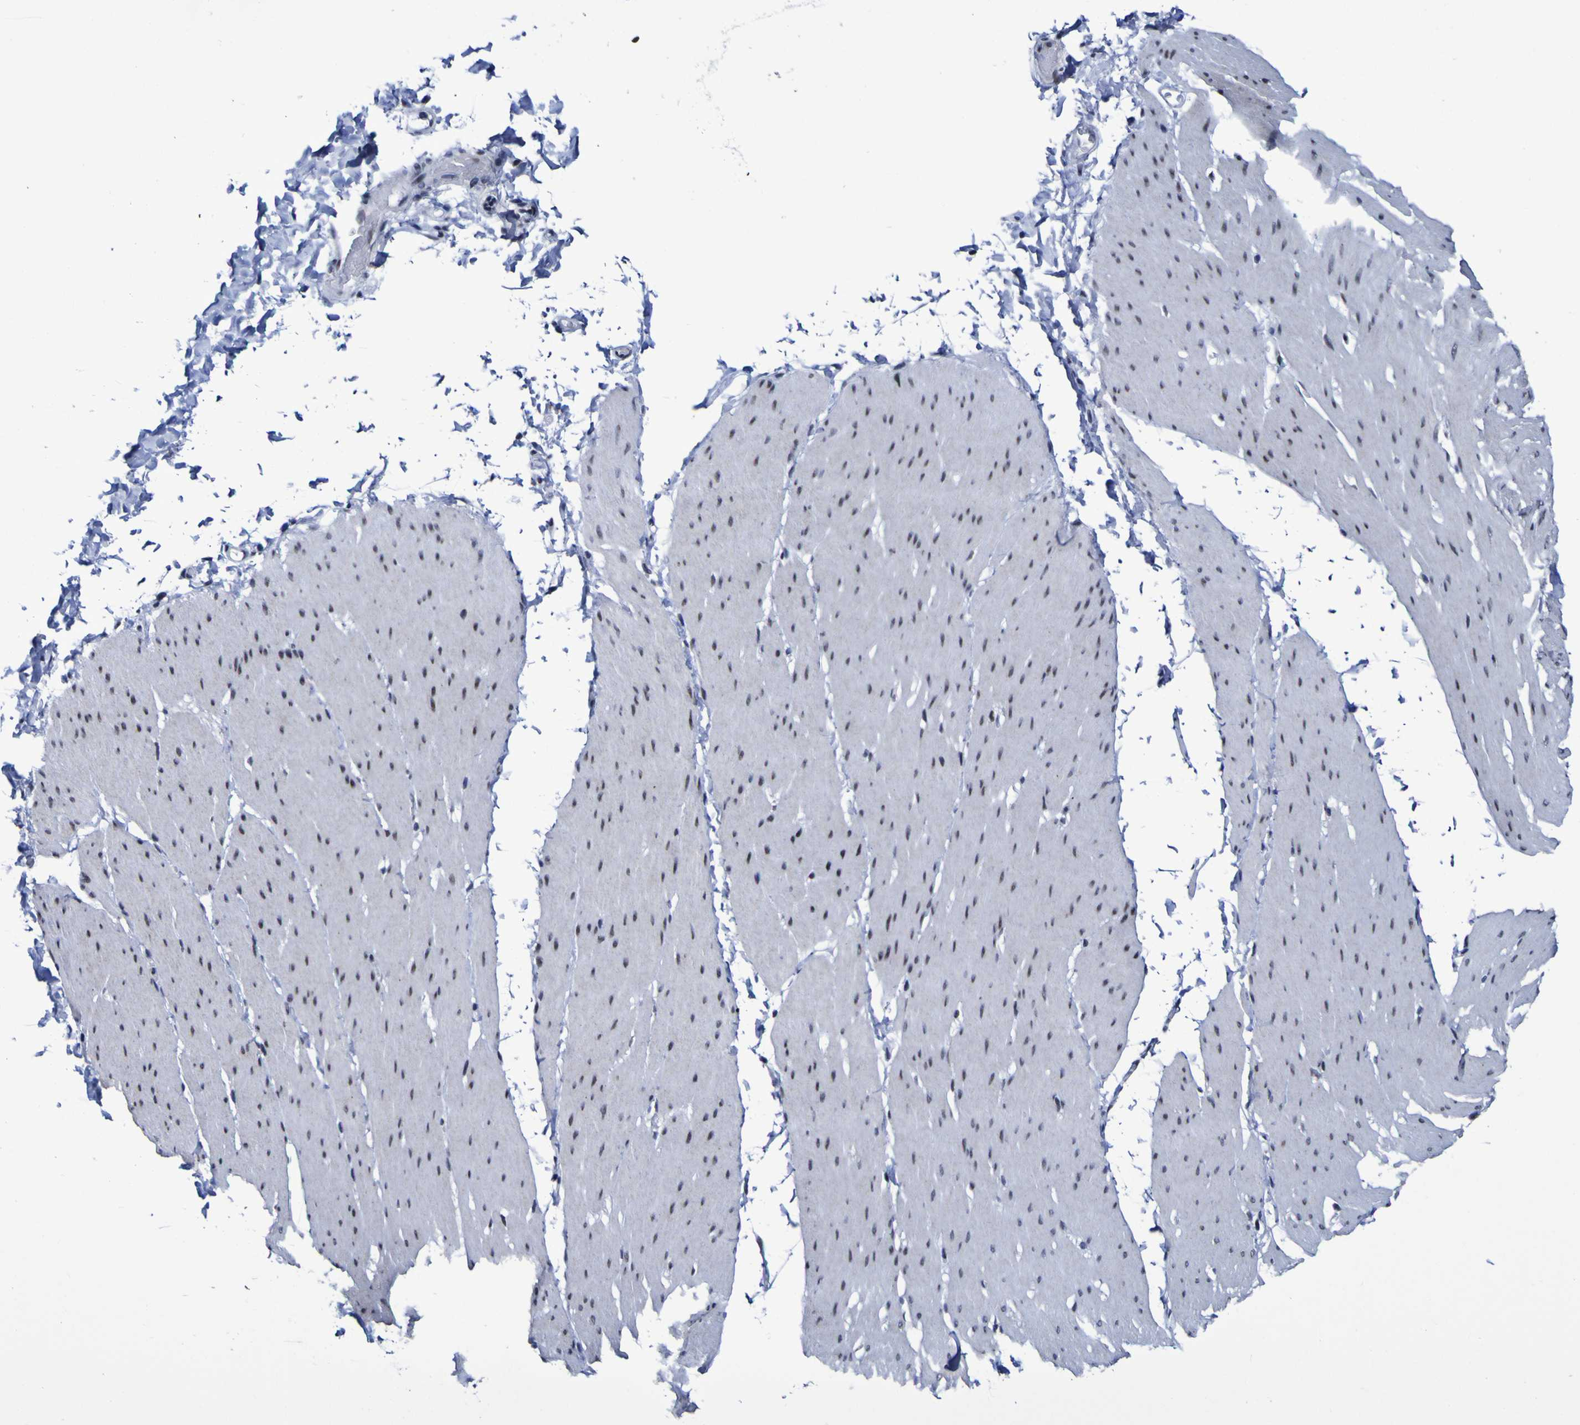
{"staining": {"intensity": "weak", "quantity": ">75%", "location": "nuclear"}, "tissue": "smooth muscle", "cell_type": "Smooth muscle cells", "image_type": "normal", "snomed": [{"axis": "morphology", "description": "Normal tissue, NOS"}, {"axis": "topography", "description": "Smooth muscle"}, {"axis": "topography", "description": "Colon"}], "caption": "This histopathology image reveals immunohistochemistry (IHC) staining of unremarkable smooth muscle, with low weak nuclear positivity in approximately >75% of smooth muscle cells.", "gene": "MBD3", "patient": {"sex": "male", "age": 67}}